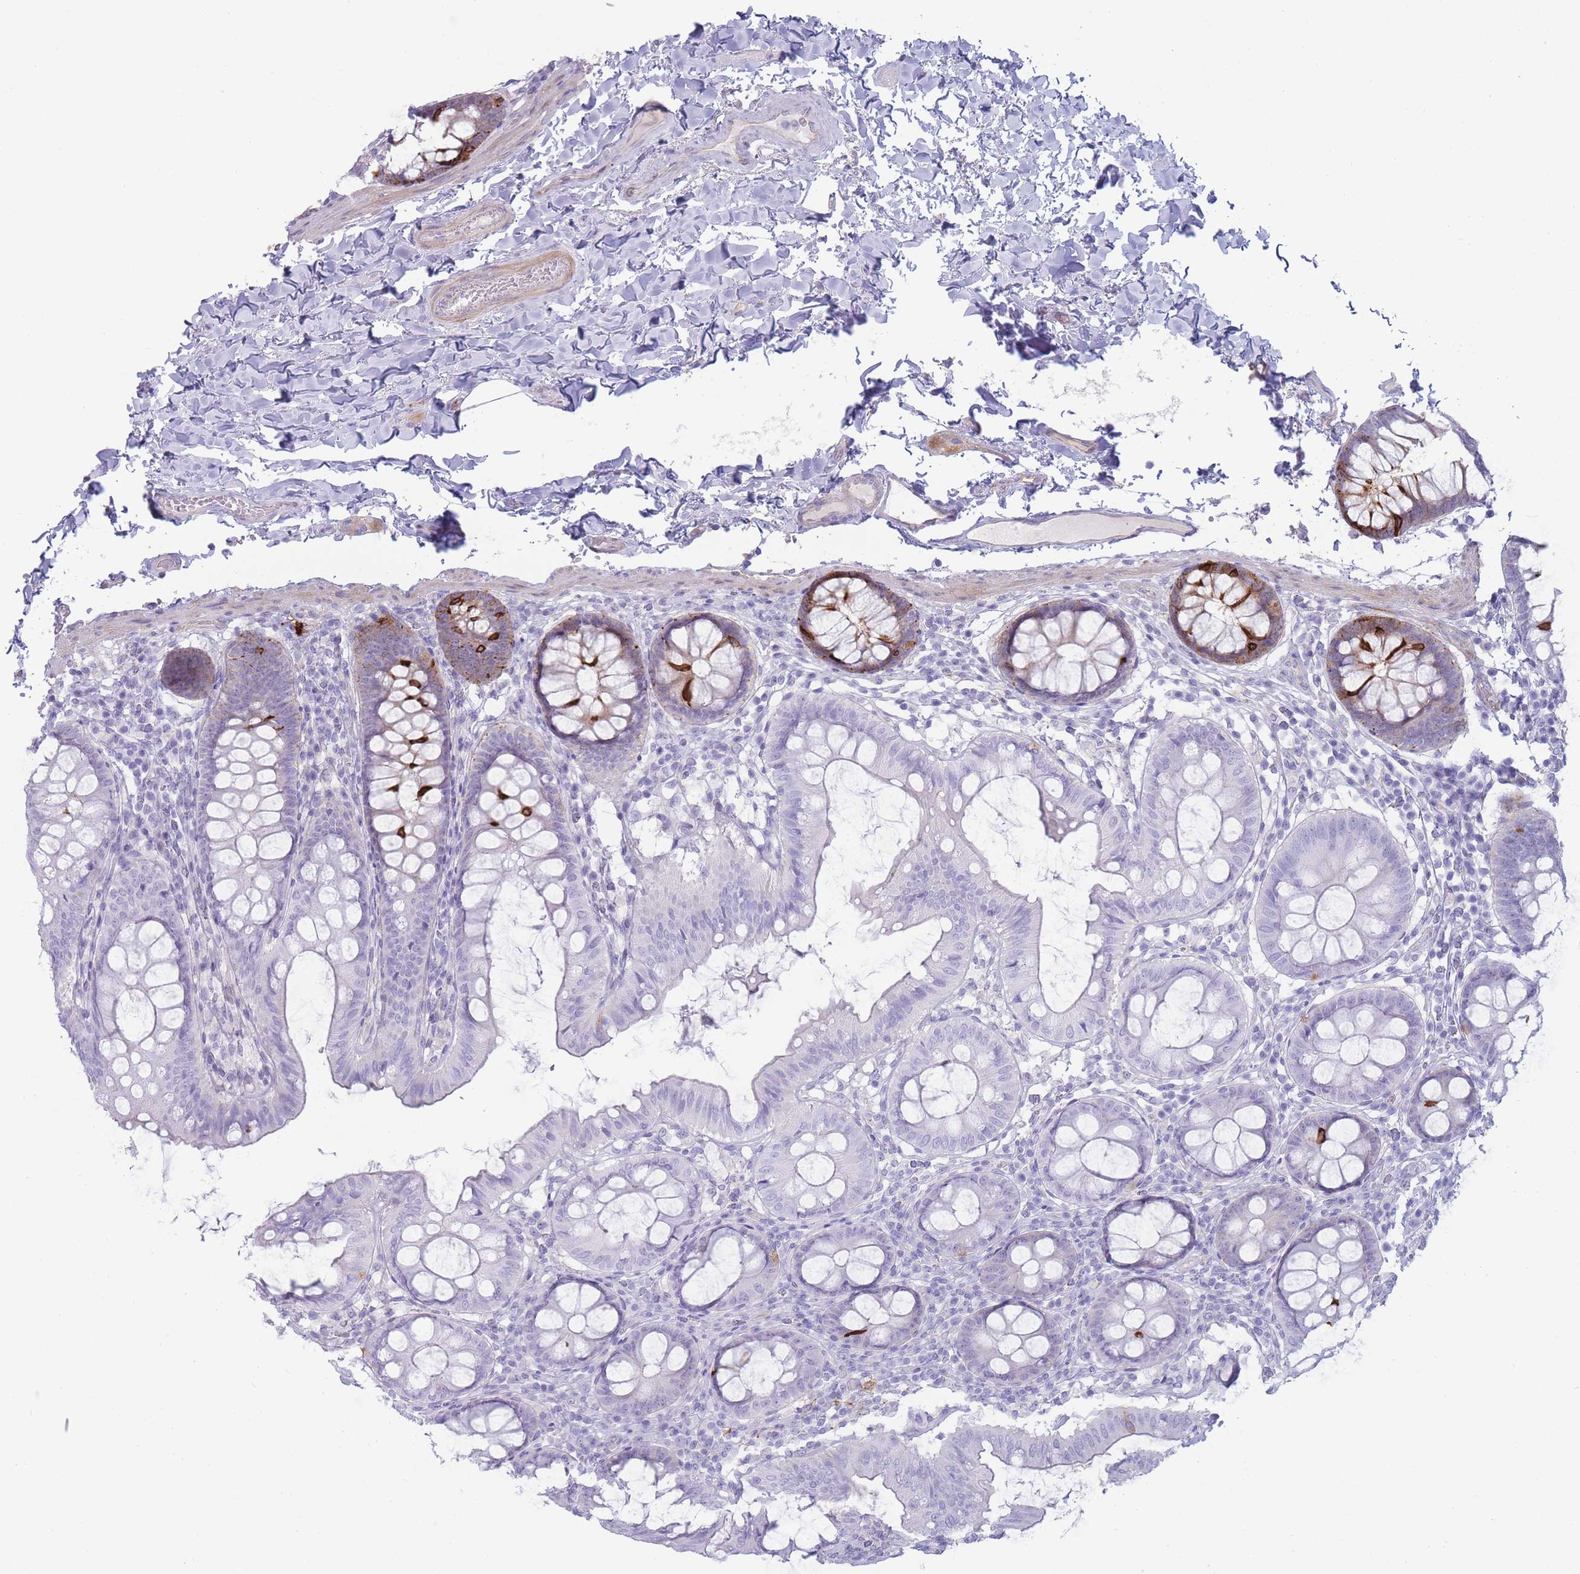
{"staining": {"intensity": "negative", "quantity": "none", "location": "none"}, "tissue": "colon", "cell_type": "Endothelial cells", "image_type": "normal", "snomed": [{"axis": "morphology", "description": "Normal tissue, NOS"}, {"axis": "topography", "description": "Colon"}], "caption": "This is an immunohistochemistry (IHC) micrograph of normal colon. There is no positivity in endothelial cells.", "gene": "UTP14A", "patient": {"sex": "male", "age": 84}}